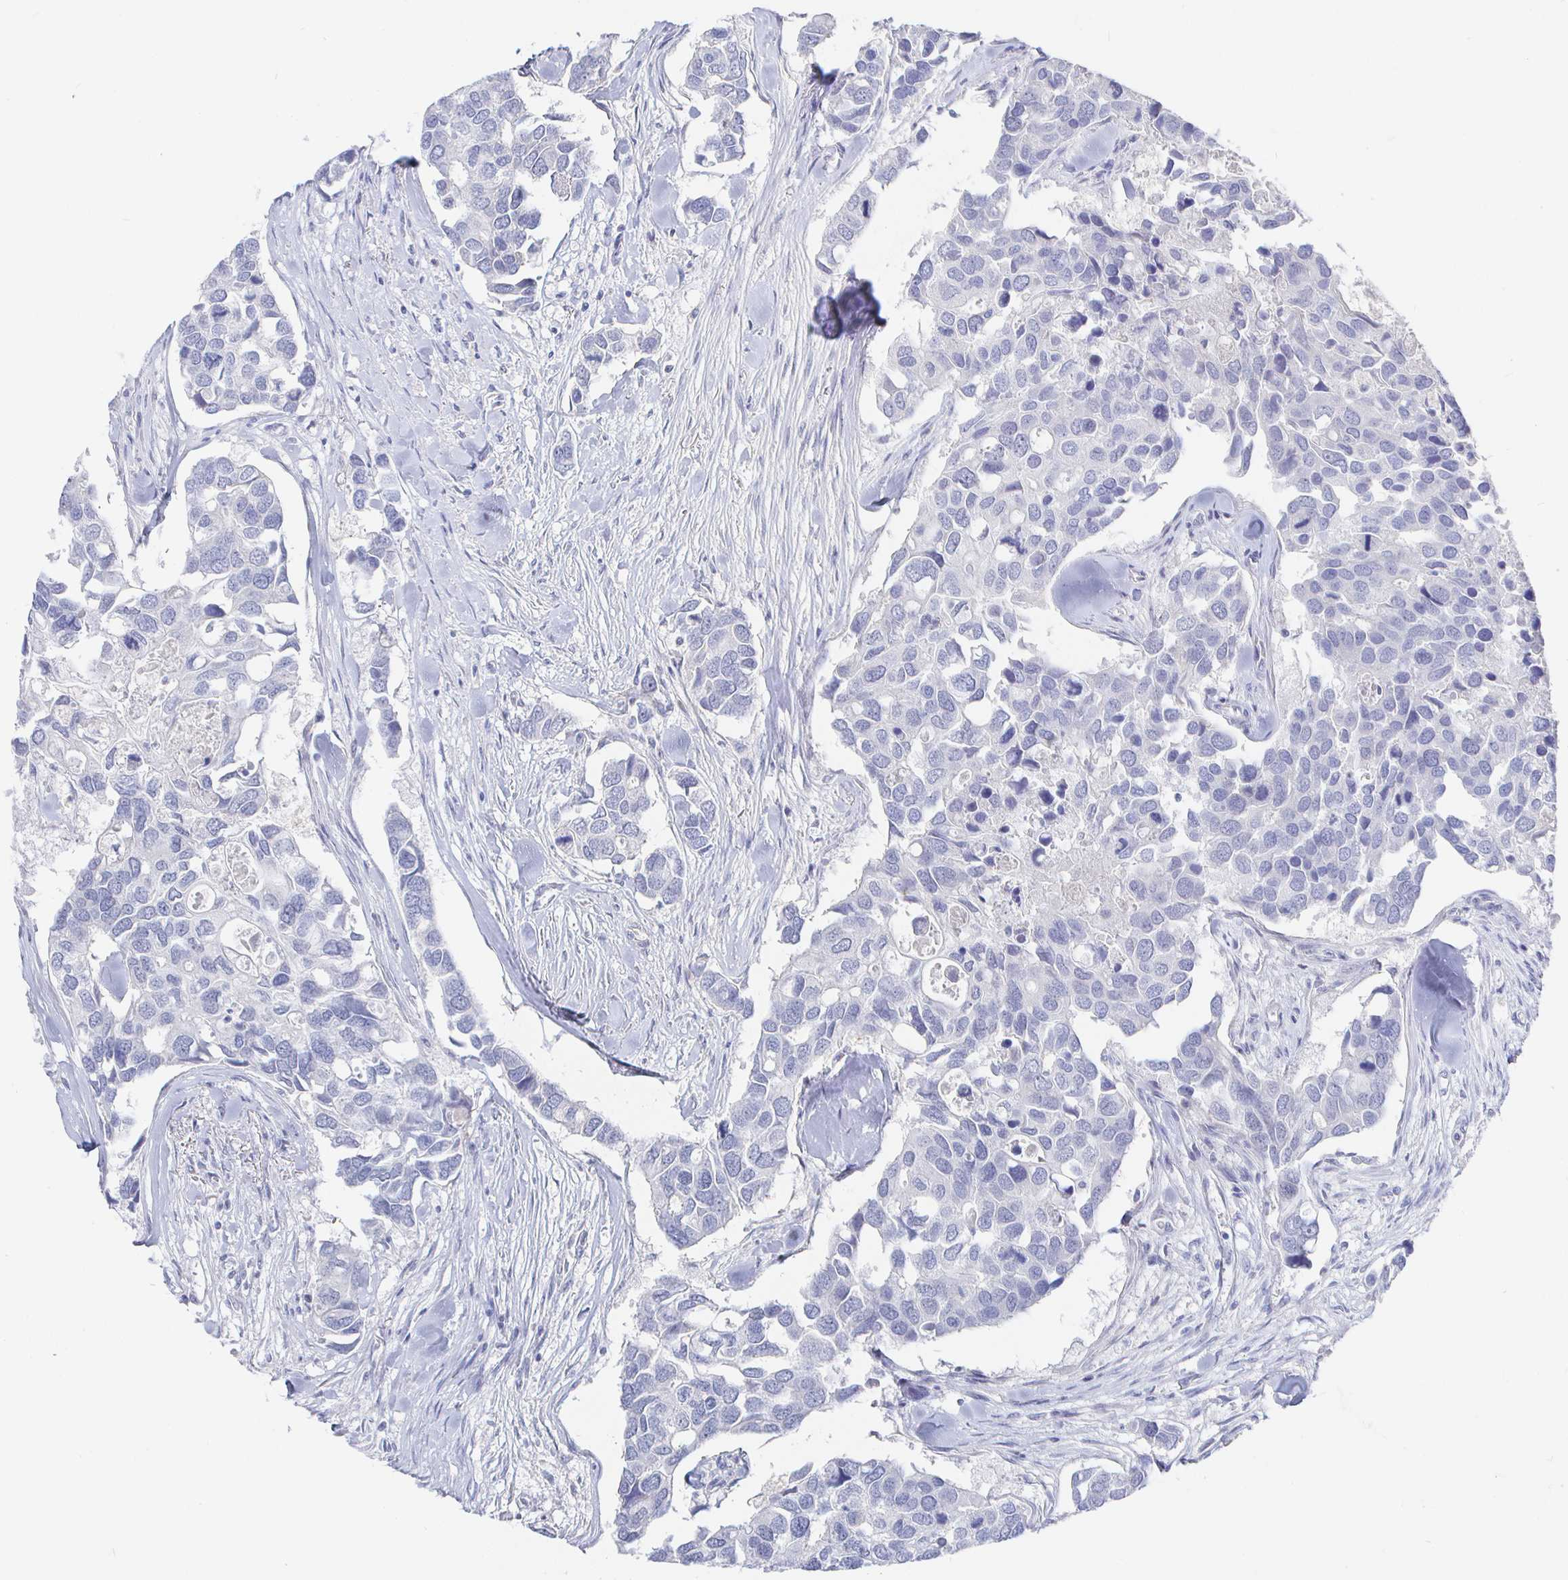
{"staining": {"intensity": "negative", "quantity": "none", "location": "none"}, "tissue": "breast cancer", "cell_type": "Tumor cells", "image_type": "cancer", "snomed": [{"axis": "morphology", "description": "Duct carcinoma"}, {"axis": "topography", "description": "Breast"}], "caption": "Tumor cells are negative for protein expression in human breast cancer (invasive ductal carcinoma).", "gene": "LRRC23", "patient": {"sex": "female", "age": 83}}